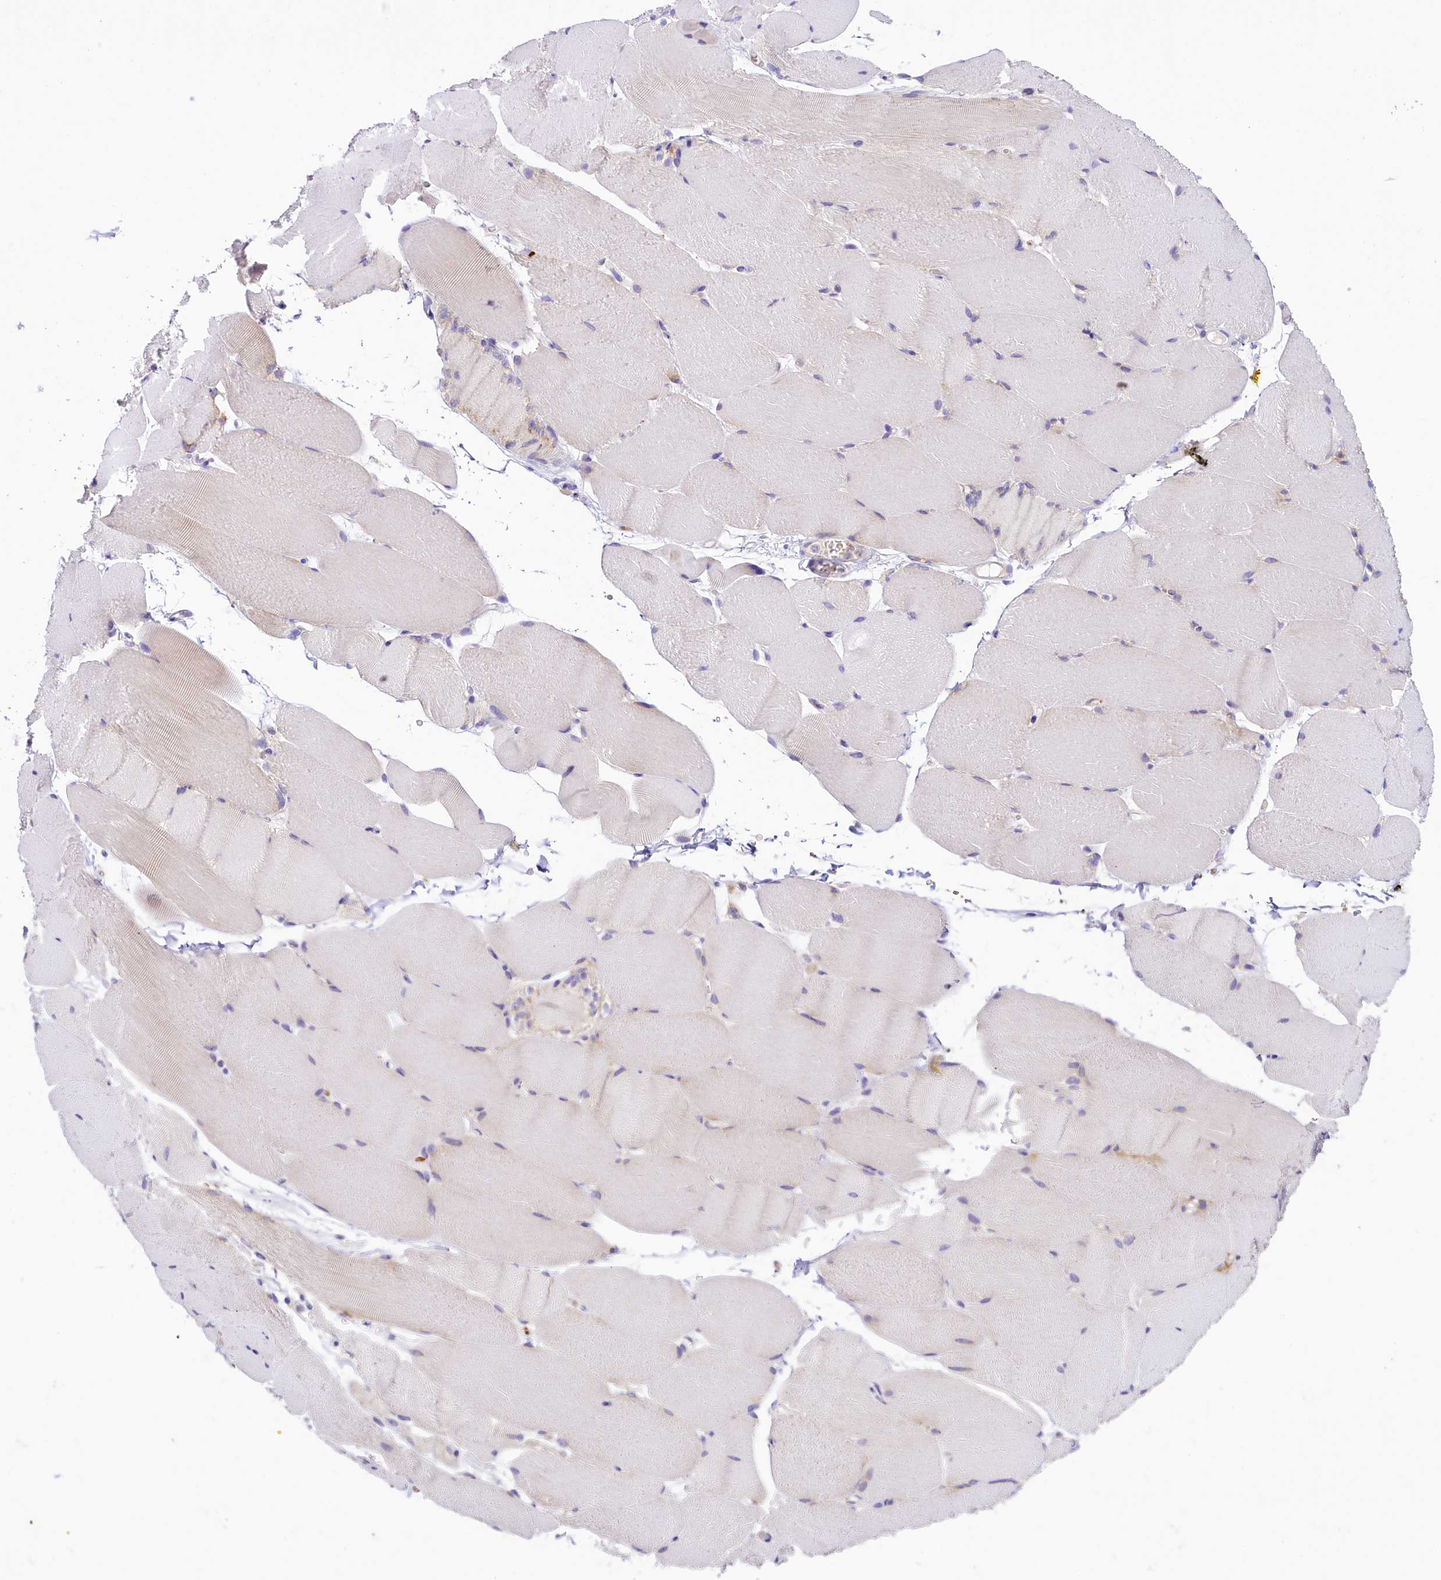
{"staining": {"intensity": "negative", "quantity": "none", "location": "none"}, "tissue": "skeletal muscle", "cell_type": "Myocytes", "image_type": "normal", "snomed": [{"axis": "morphology", "description": "Normal tissue, NOS"}, {"axis": "topography", "description": "Skeletal muscle"}, {"axis": "topography", "description": "Parathyroid gland"}], "caption": "Skeletal muscle stained for a protein using immunohistochemistry (IHC) demonstrates no expression myocytes.", "gene": "LARP4", "patient": {"sex": "female", "age": 37}}